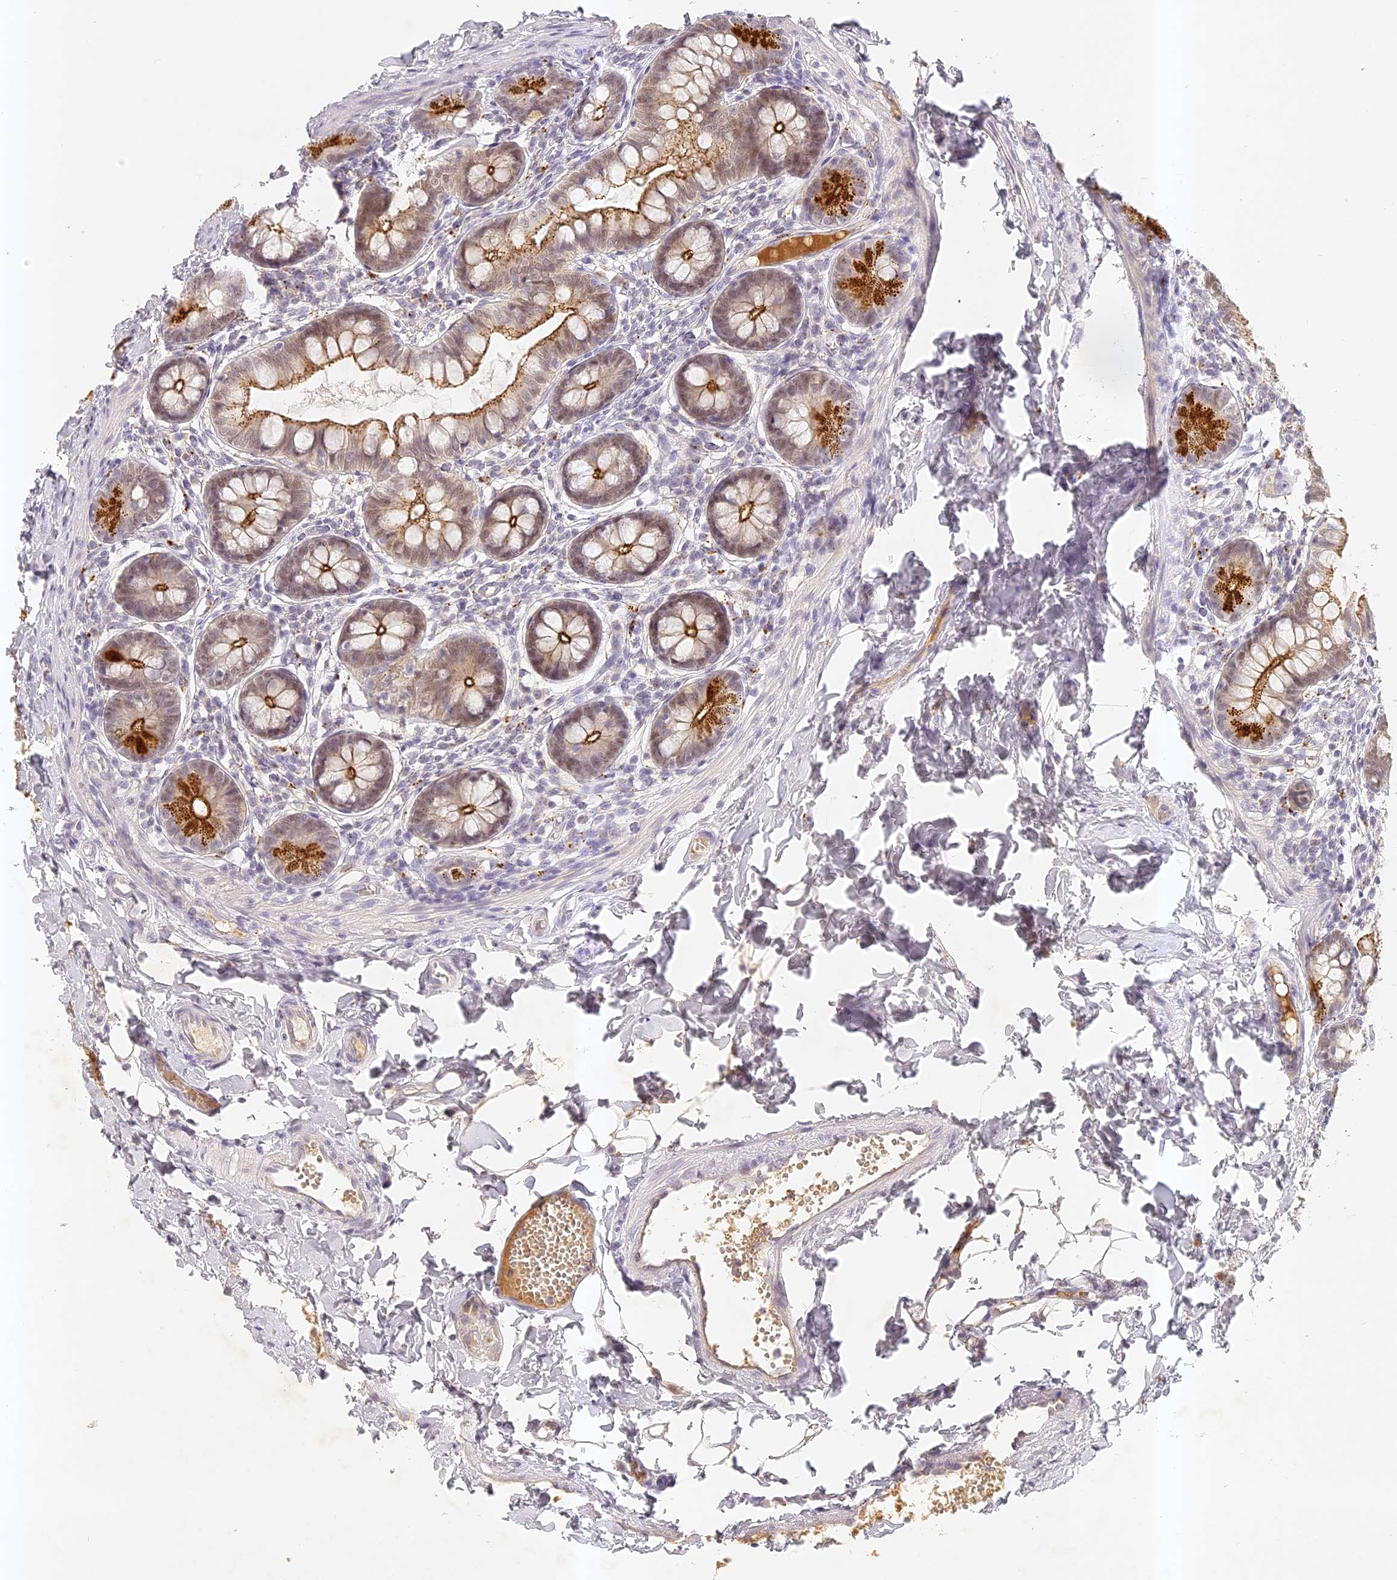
{"staining": {"intensity": "strong", "quantity": "<25%", "location": "cytoplasmic/membranous"}, "tissue": "small intestine", "cell_type": "Glandular cells", "image_type": "normal", "snomed": [{"axis": "morphology", "description": "Normal tissue, NOS"}, {"axis": "topography", "description": "Small intestine"}], "caption": "A histopathology image of small intestine stained for a protein demonstrates strong cytoplasmic/membranous brown staining in glandular cells.", "gene": "ELL3", "patient": {"sex": "male", "age": 7}}